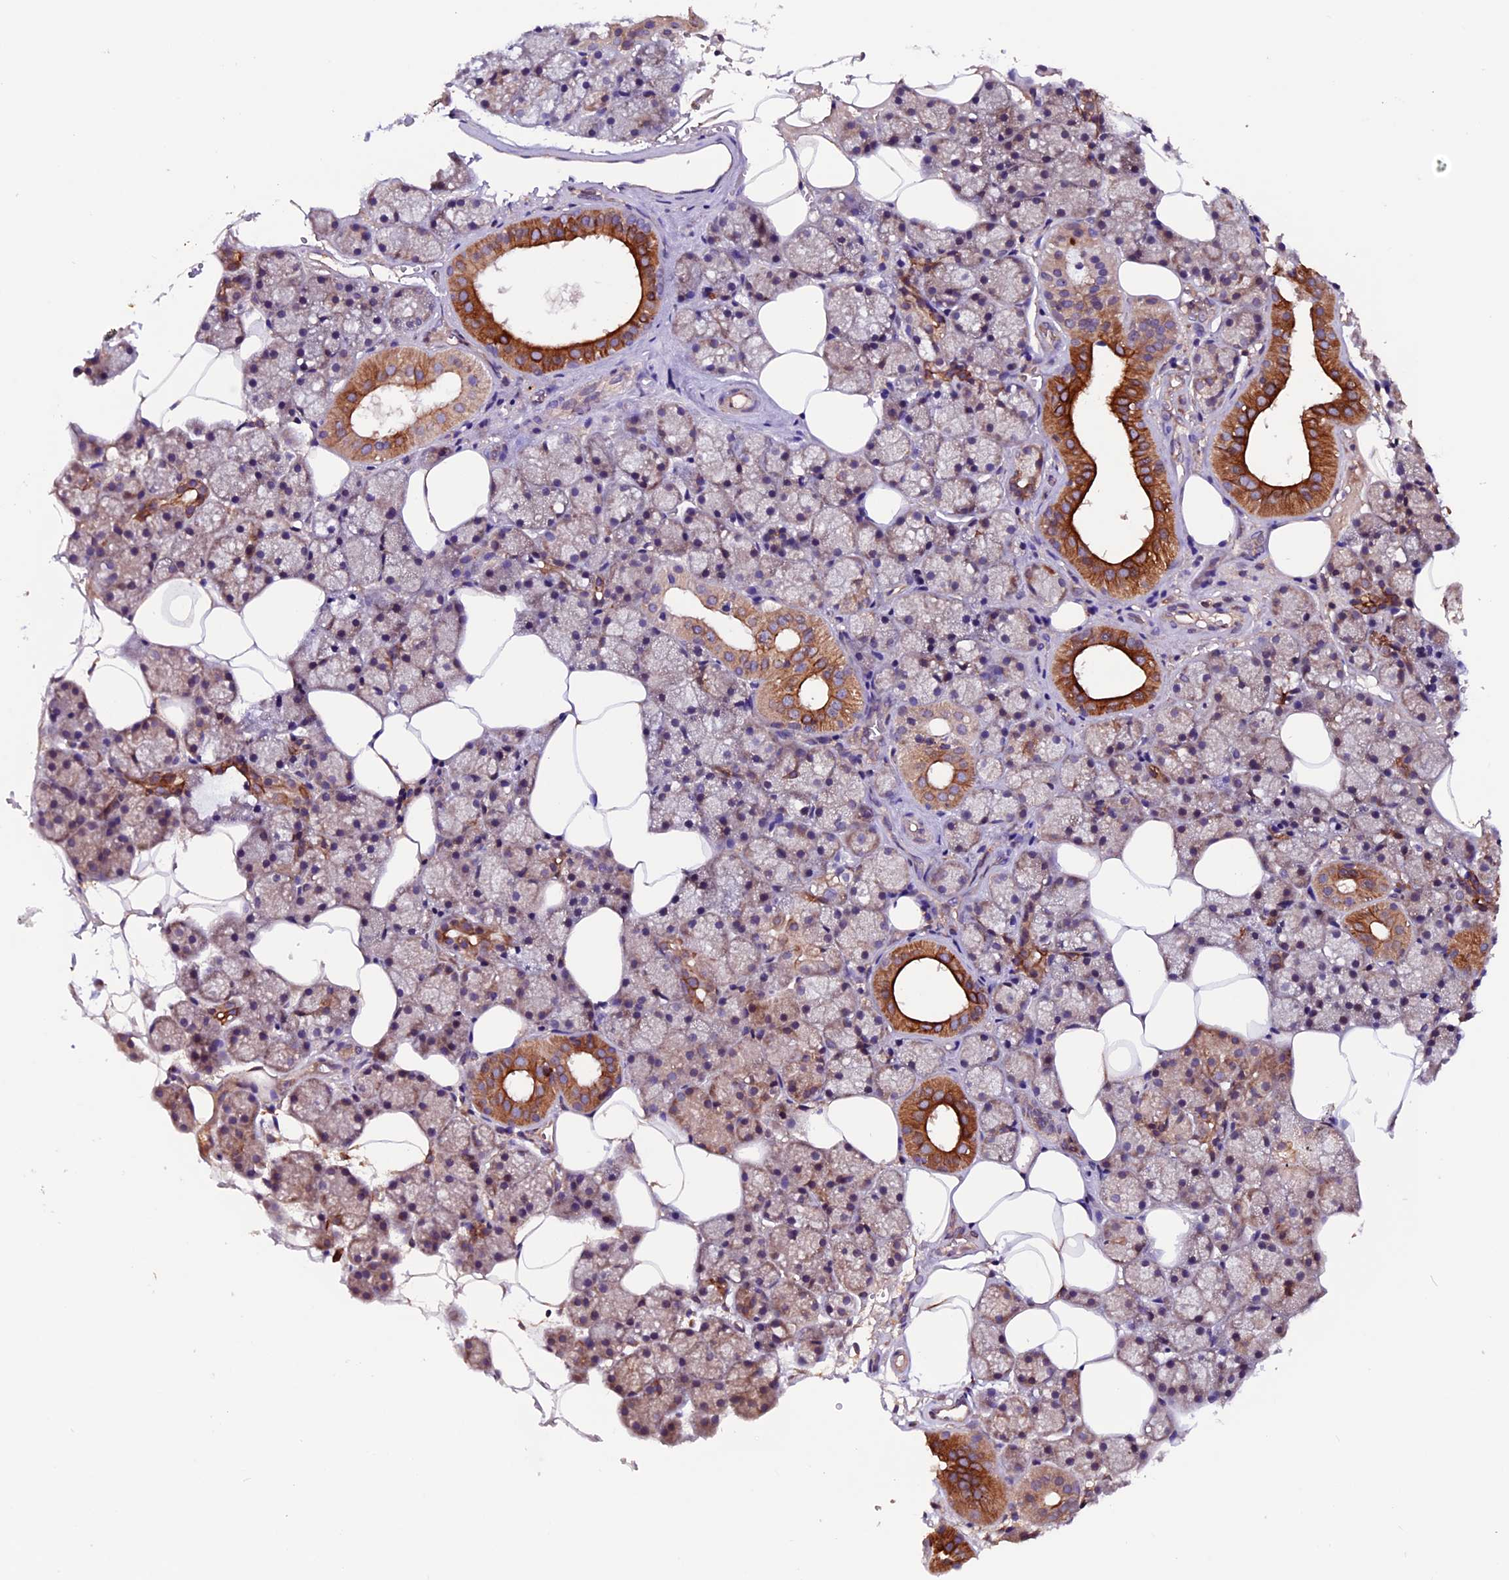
{"staining": {"intensity": "moderate", "quantity": "25%-75%", "location": "cytoplasmic/membranous"}, "tissue": "salivary gland", "cell_type": "Glandular cells", "image_type": "normal", "snomed": [{"axis": "morphology", "description": "Normal tissue, NOS"}, {"axis": "topography", "description": "Salivary gland"}], "caption": "This micrograph reveals benign salivary gland stained with immunohistochemistry (IHC) to label a protein in brown. The cytoplasmic/membranous of glandular cells show moderate positivity for the protein. Nuclei are counter-stained blue.", "gene": "ZNF598", "patient": {"sex": "male", "age": 62}}